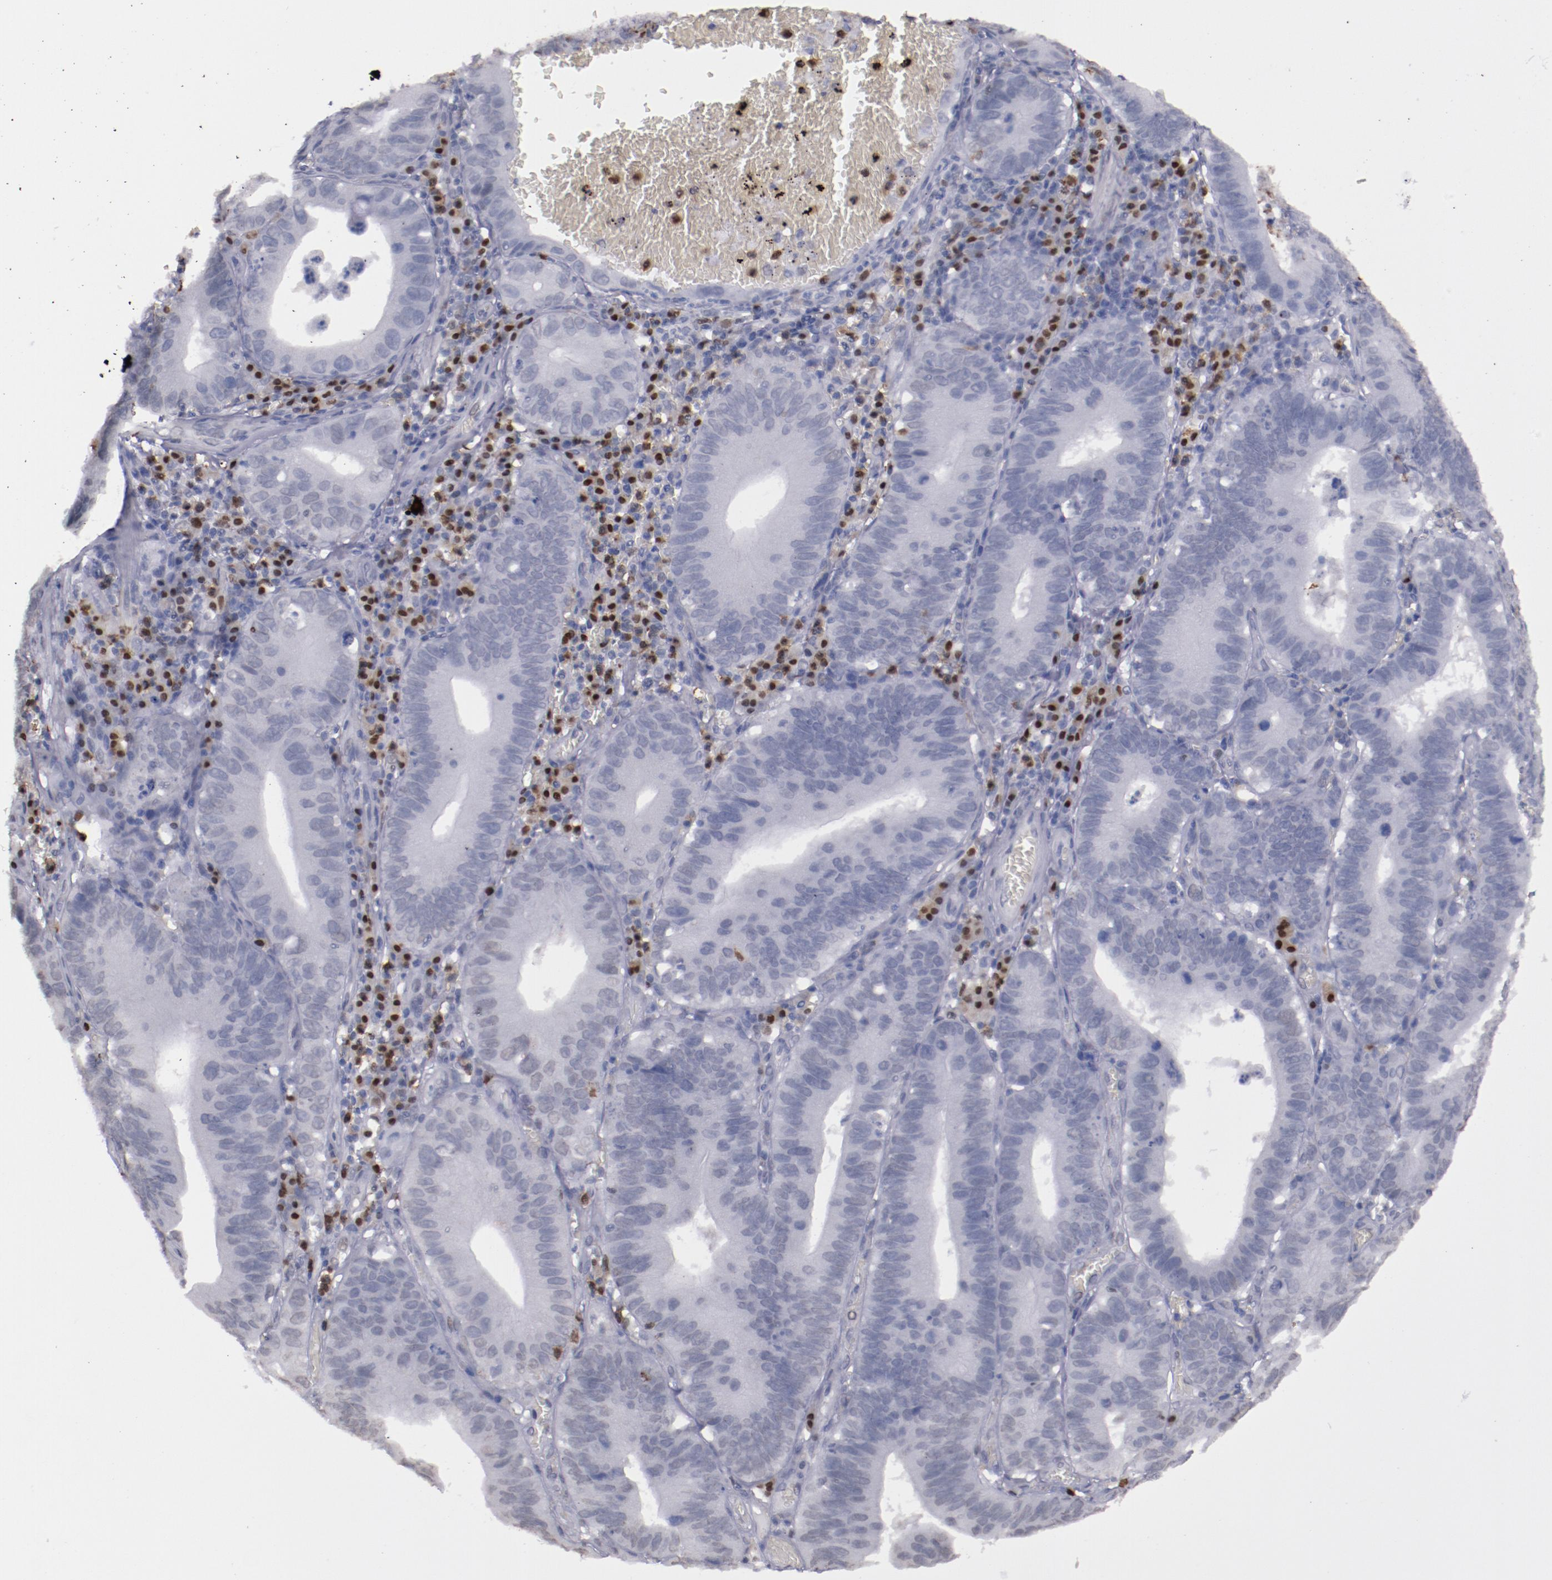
{"staining": {"intensity": "negative", "quantity": "none", "location": "none"}, "tissue": "stomach cancer", "cell_type": "Tumor cells", "image_type": "cancer", "snomed": [{"axis": "morphology", "description": "Adenocarcinoma, NOS"}, {"axis": "topography", "description": "Stomach"}, {"axis": "topography", "description": "Gastric cardia"}], "caption": "This is a image of immunohistochemistry (IHC) staining of stomach cancer, which shows no positivity in tumor cells.", "gene": "IRF4", "patient": {"sex": "male", "age": 59}}